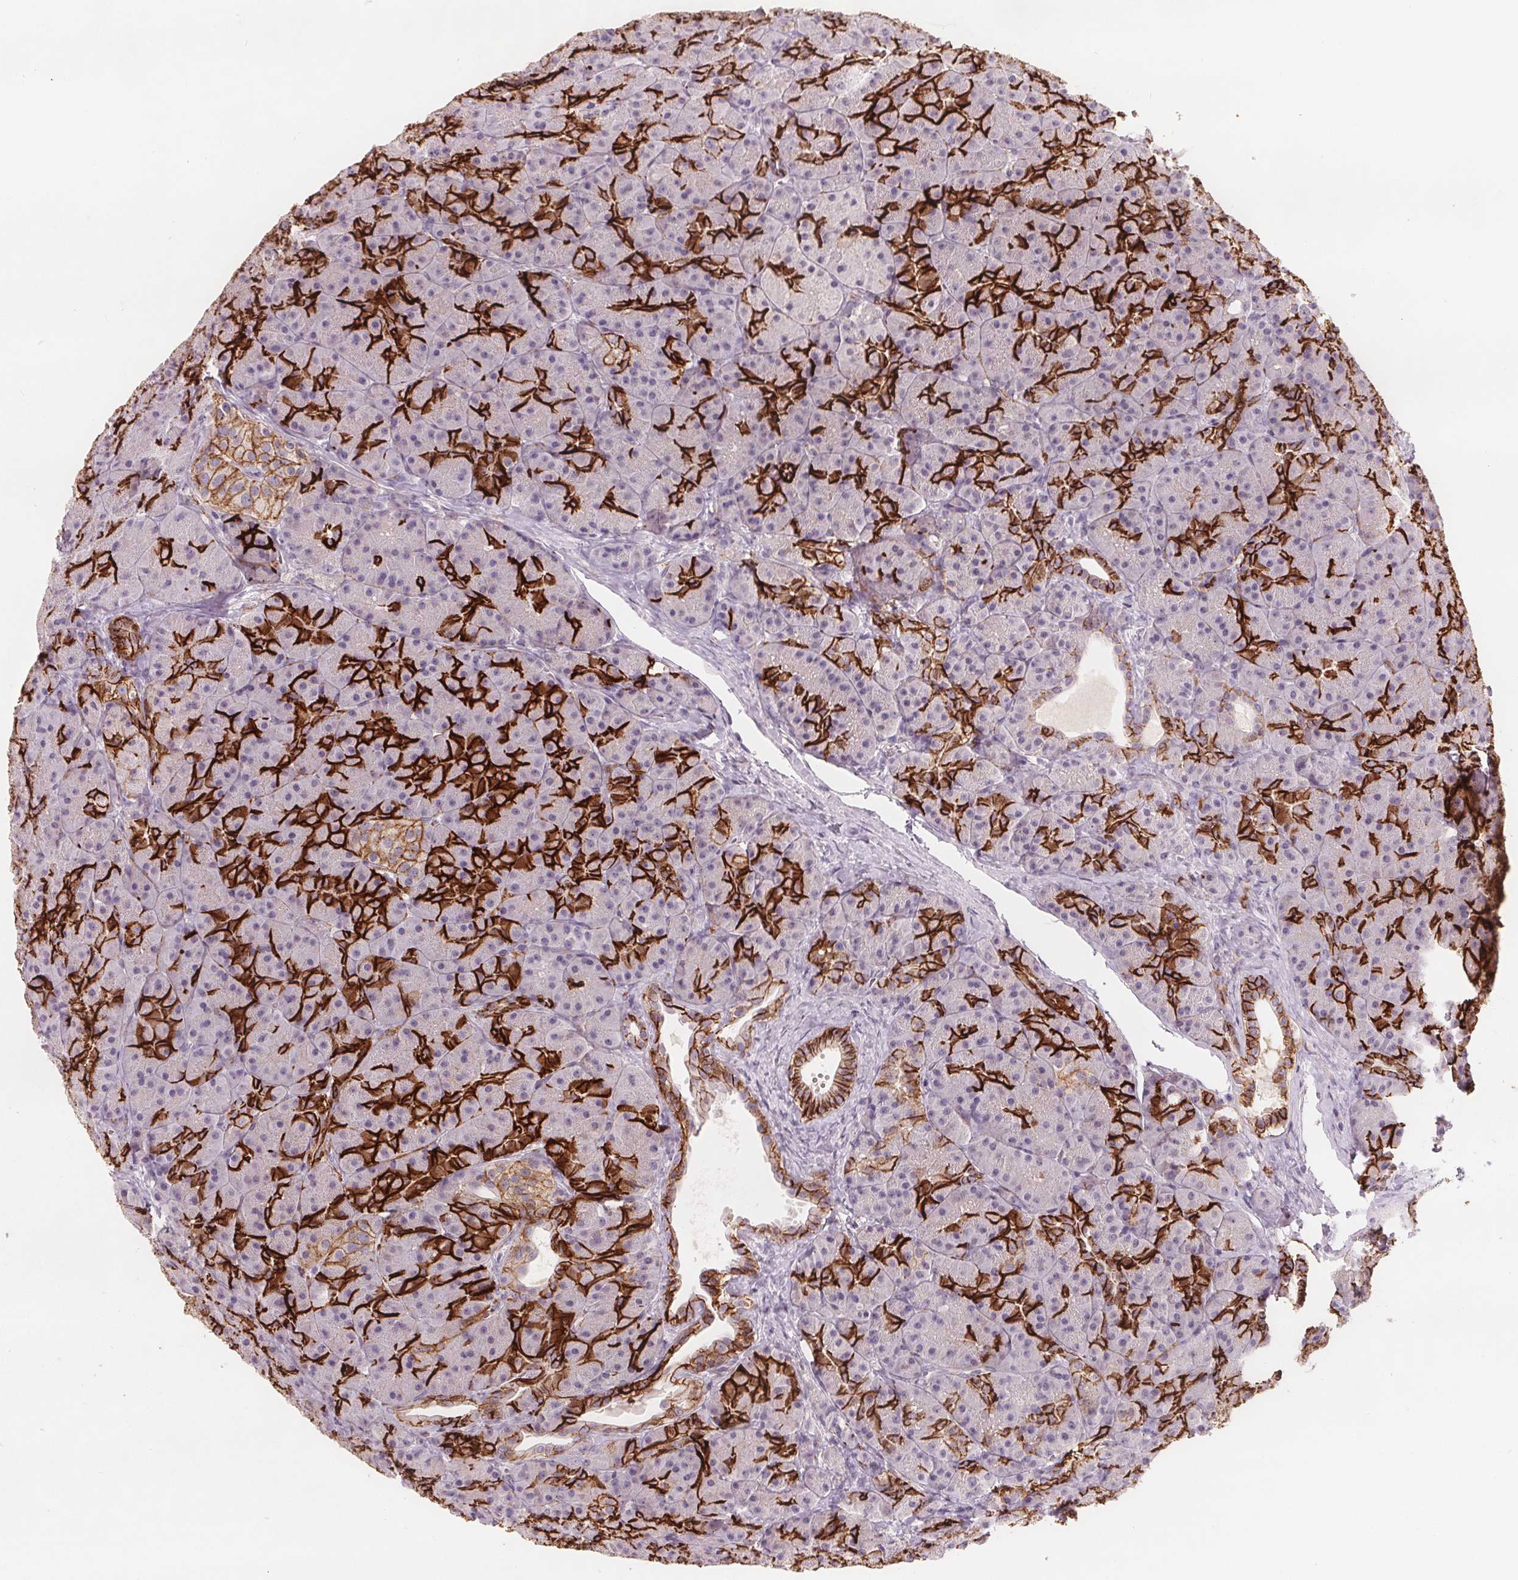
{"staining": {"intensity": "strong", "quantity": "25%-75%", "location": "cytoplasmic/membranous"}, "tissue": "pancreas", "cell_type": "Exocrine glandular cells", "image_type": "normal", "snomed": [{"axis": "morphology", "description": "Normal tissue, NOS"}, {"axis": "topography", "description": "Pancreas"}], "caption": "Approximately 25%-75% of exocrine glandular cells in normal human pancreas show strong cytoplasmic/membranous protein positivity as visualized by brown immunohistochemical staining.", "gene": "ATP1A1", "patient": {"sex": "male", "age": 57}}